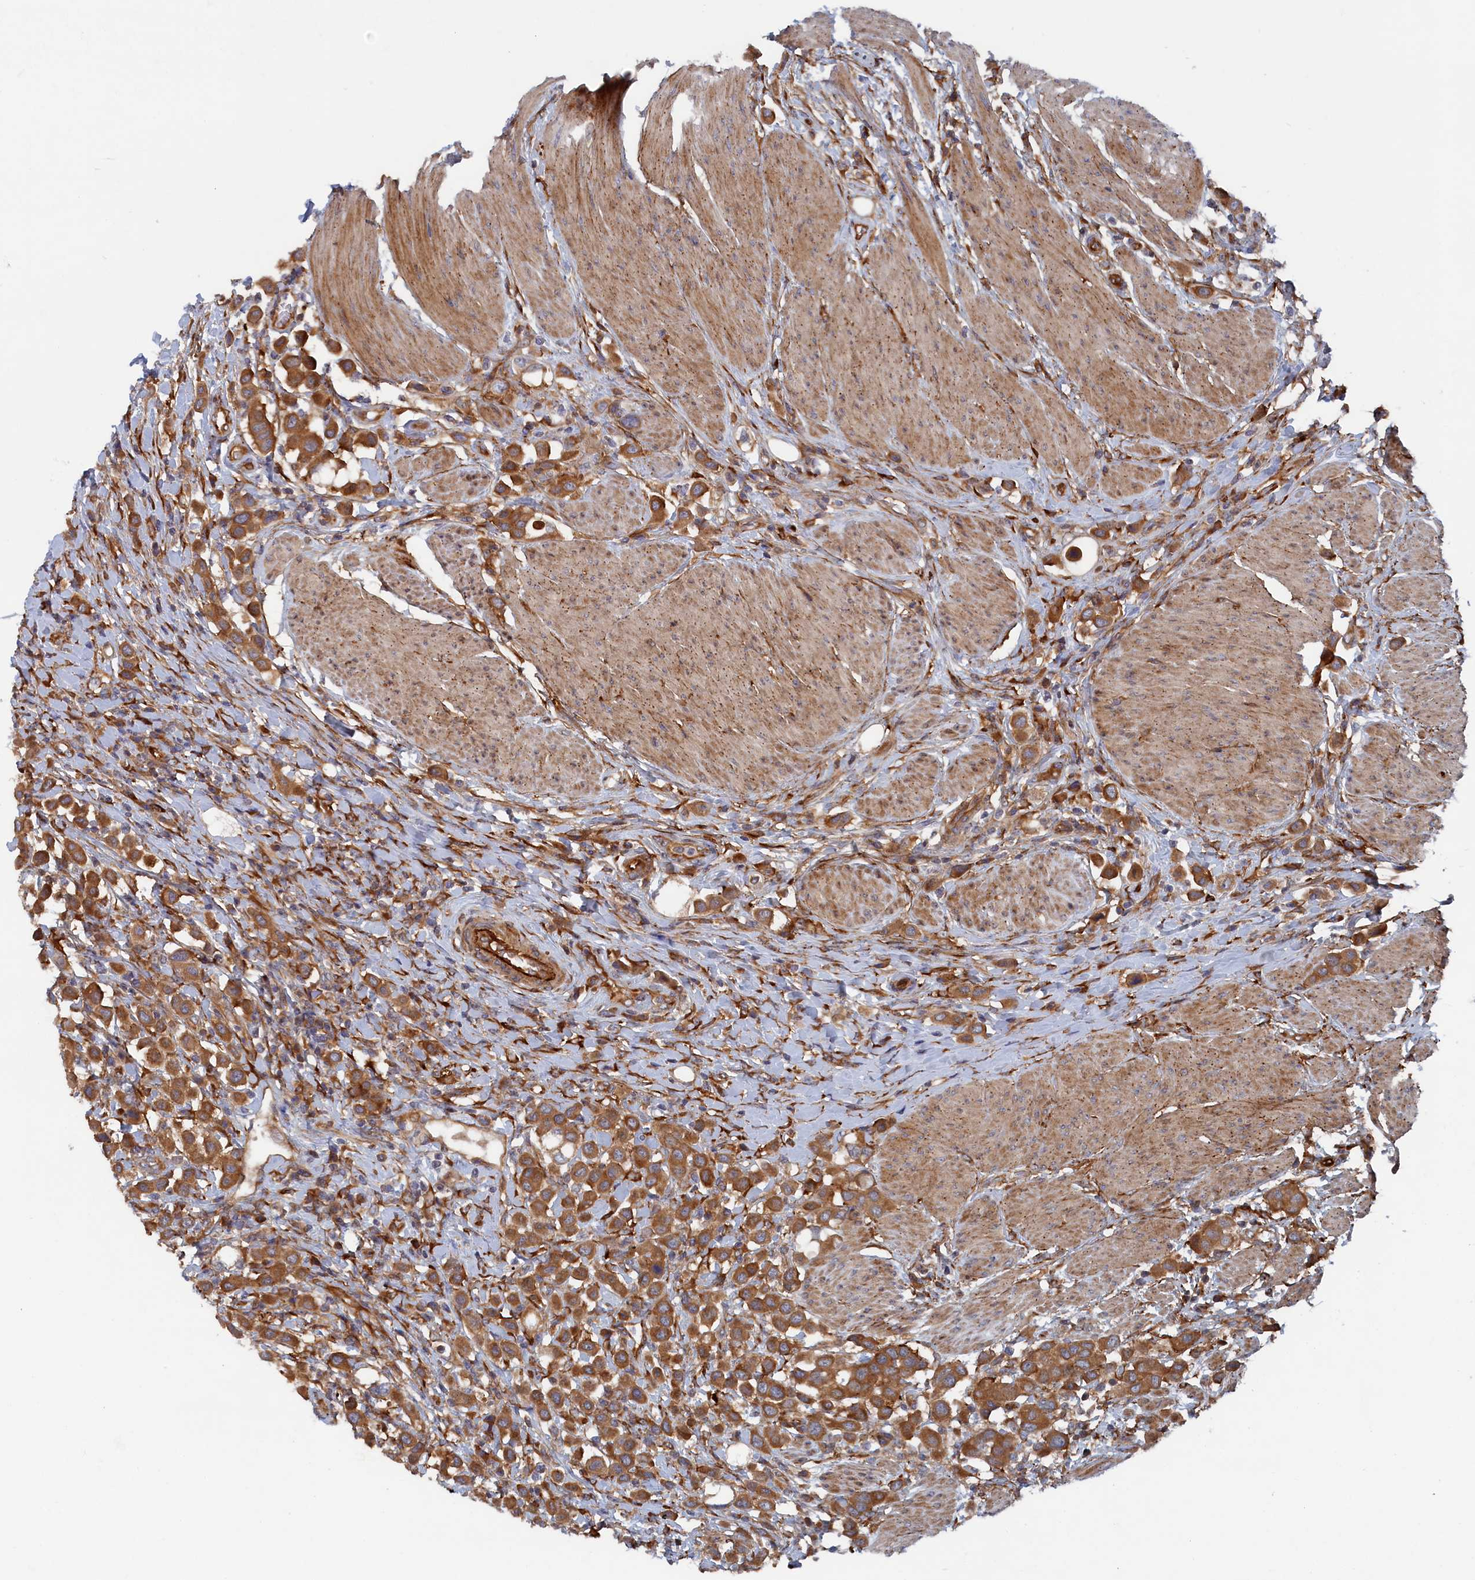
{"staining": {"intensity": "moderate", "quantity": ">75%", "location": "cytoplasmic/membranous"}, "tissue": "urothelial cancer", "cell_type": "Tumor cells", "image_type": "cancer", "snomed": [{"axis": "morphology", "description": "Urothelial carcinoma, High grade"}, {"axis": "topography", "description": "Urinary bladder"}], "caption": "IHC of urothelial cancer shows medium levels of moderate cytoplasmic/membranous positivity in about >75% of tumor cells.", "gene": "TMEM196", "patient": {"sex": "male", "age": 50}}